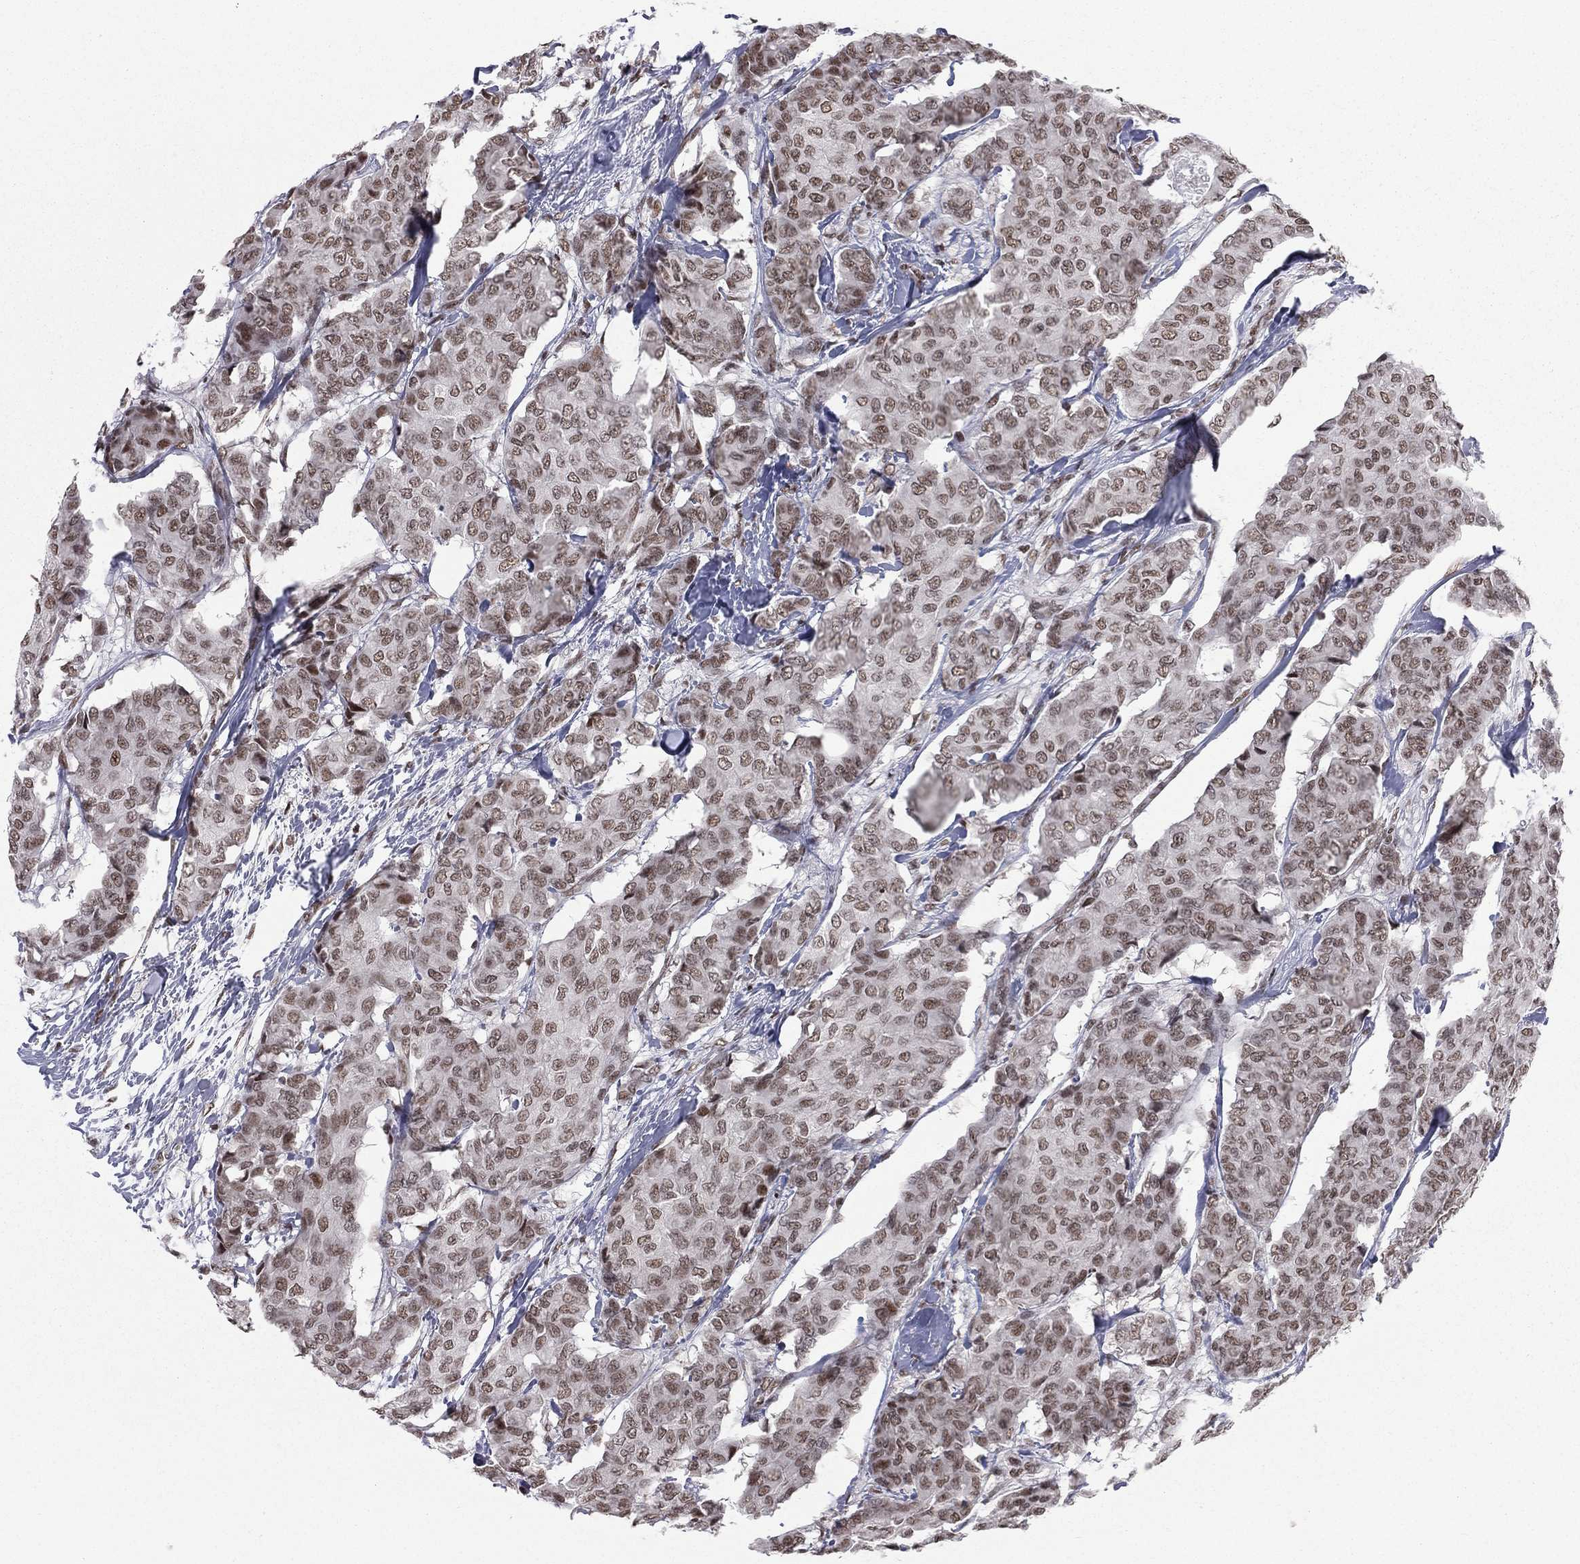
{"staining": {"intensity": "moderate", "quantity": ">75%", "location": "nuclear"}, "tissue": "breast cancer", "cell_type": "Tumor cells", "image_type": "cancer", "snomed": [{"axis": "morphology", "description": "Duct carcinoma"}, {"axis": "topography", "description": "Breast"}], "caption": "Immunohistochemistry image of neoplastic tissue: human breast cancer stained using IHC reveals medium levels of moderate protein expression localized specifically in the nuclear of tumor cells, appearing as a nuclear brown color.", "gene": "RFX7", "patient": {"sex": "female", "age": 75}}